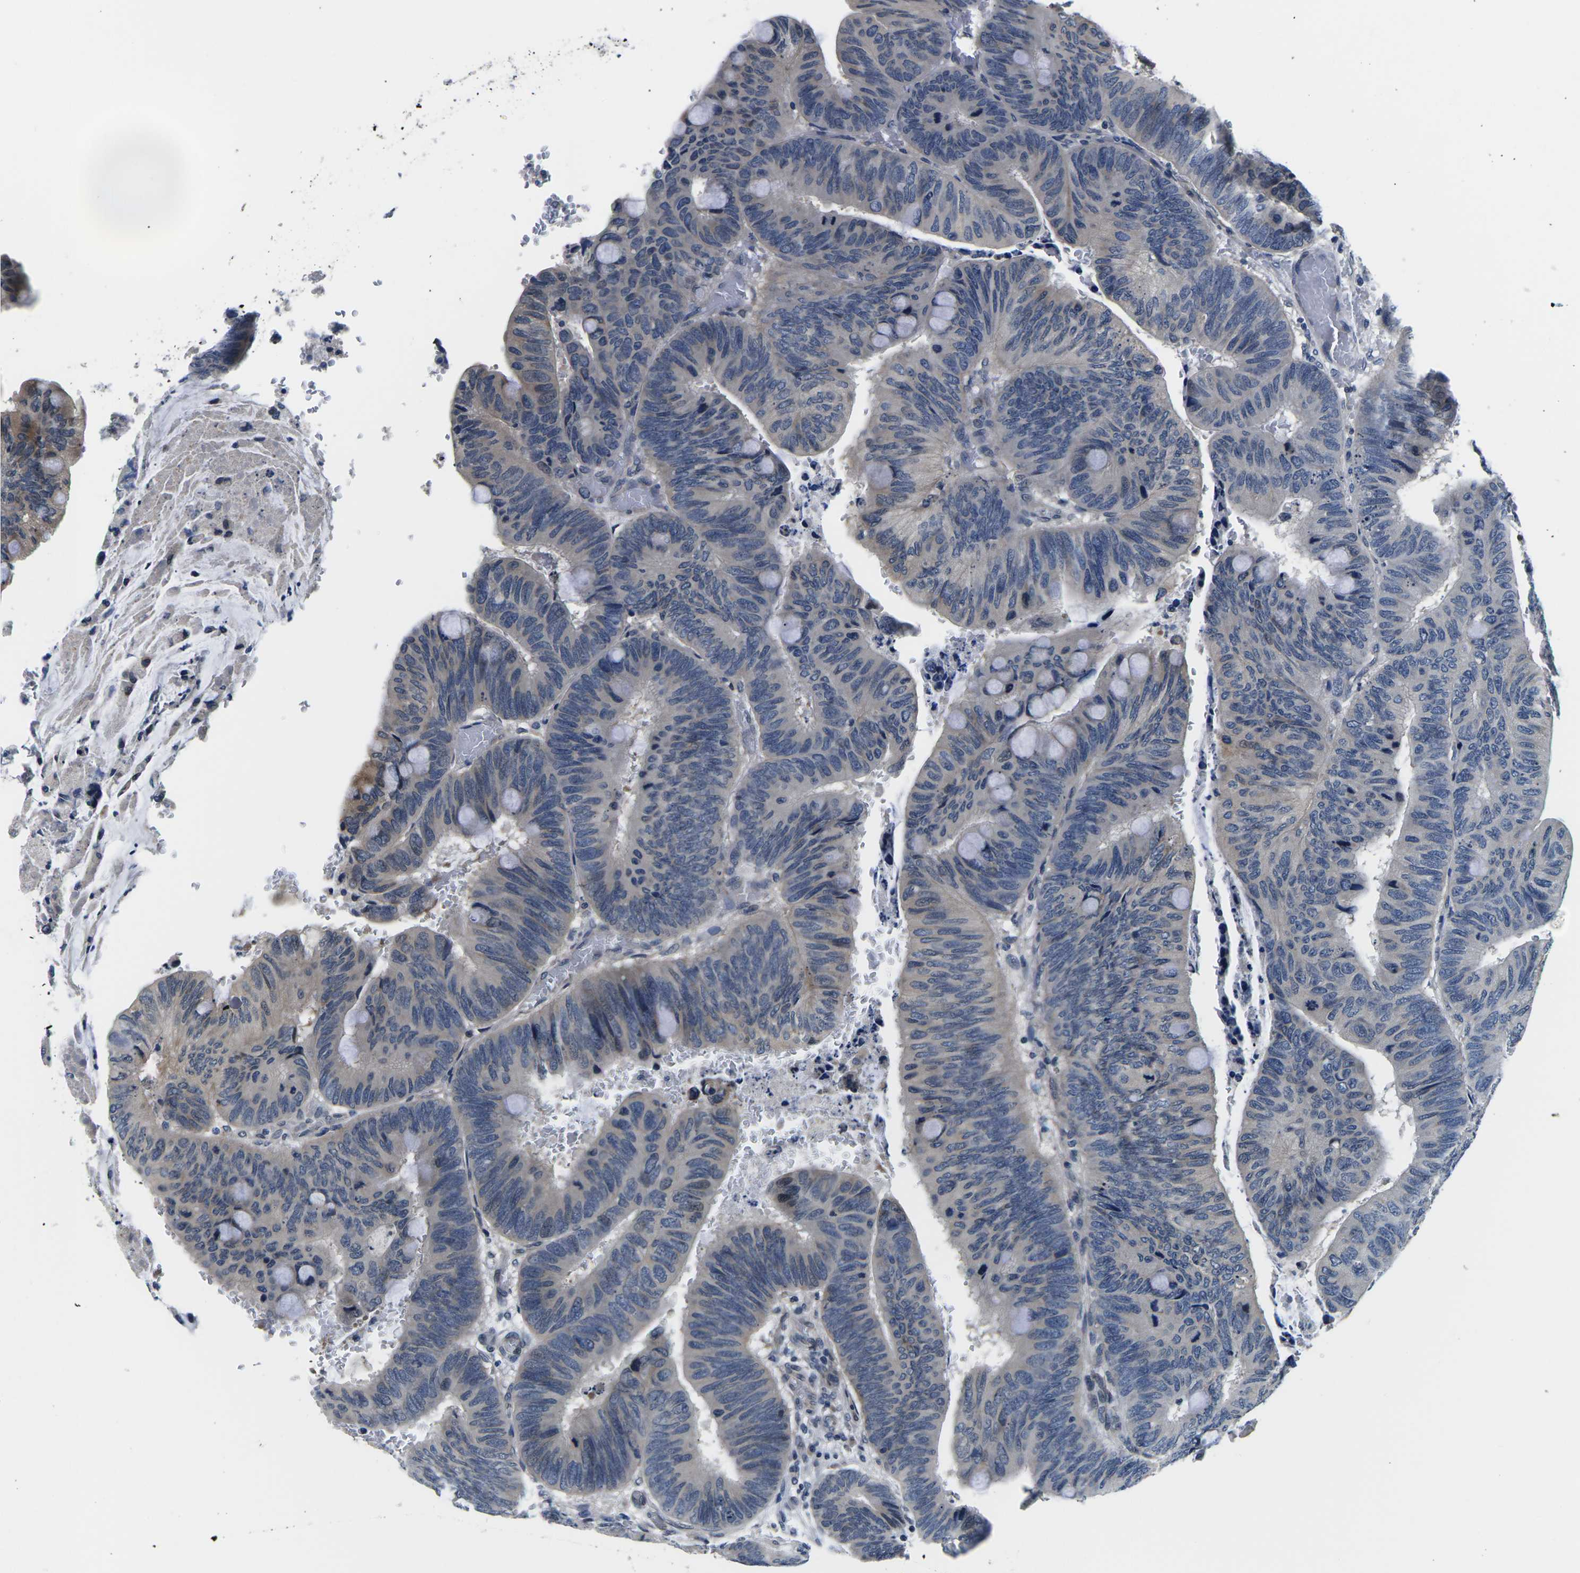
{"staining": {"intensity": "negative", "quantity": "none", "location": "none"}, "tissue": "colorectal cancer", "cell_type": "Tumor cells", "image_type": "cancer", "snomed": [{"axis": "morphology", "description": "Normal tissue, NOS"}, {"axis": "morphology", "description": "Adenocarcinoma, NOS"}, {"axis": "topography", "description": "Rectum"}], "caption": "Colorectal cancer was stained to show a protein in brown. There is no significant staining in tumor cells.", "gene": "SNX10", "patient": {"sex": "male", "age": 92}}